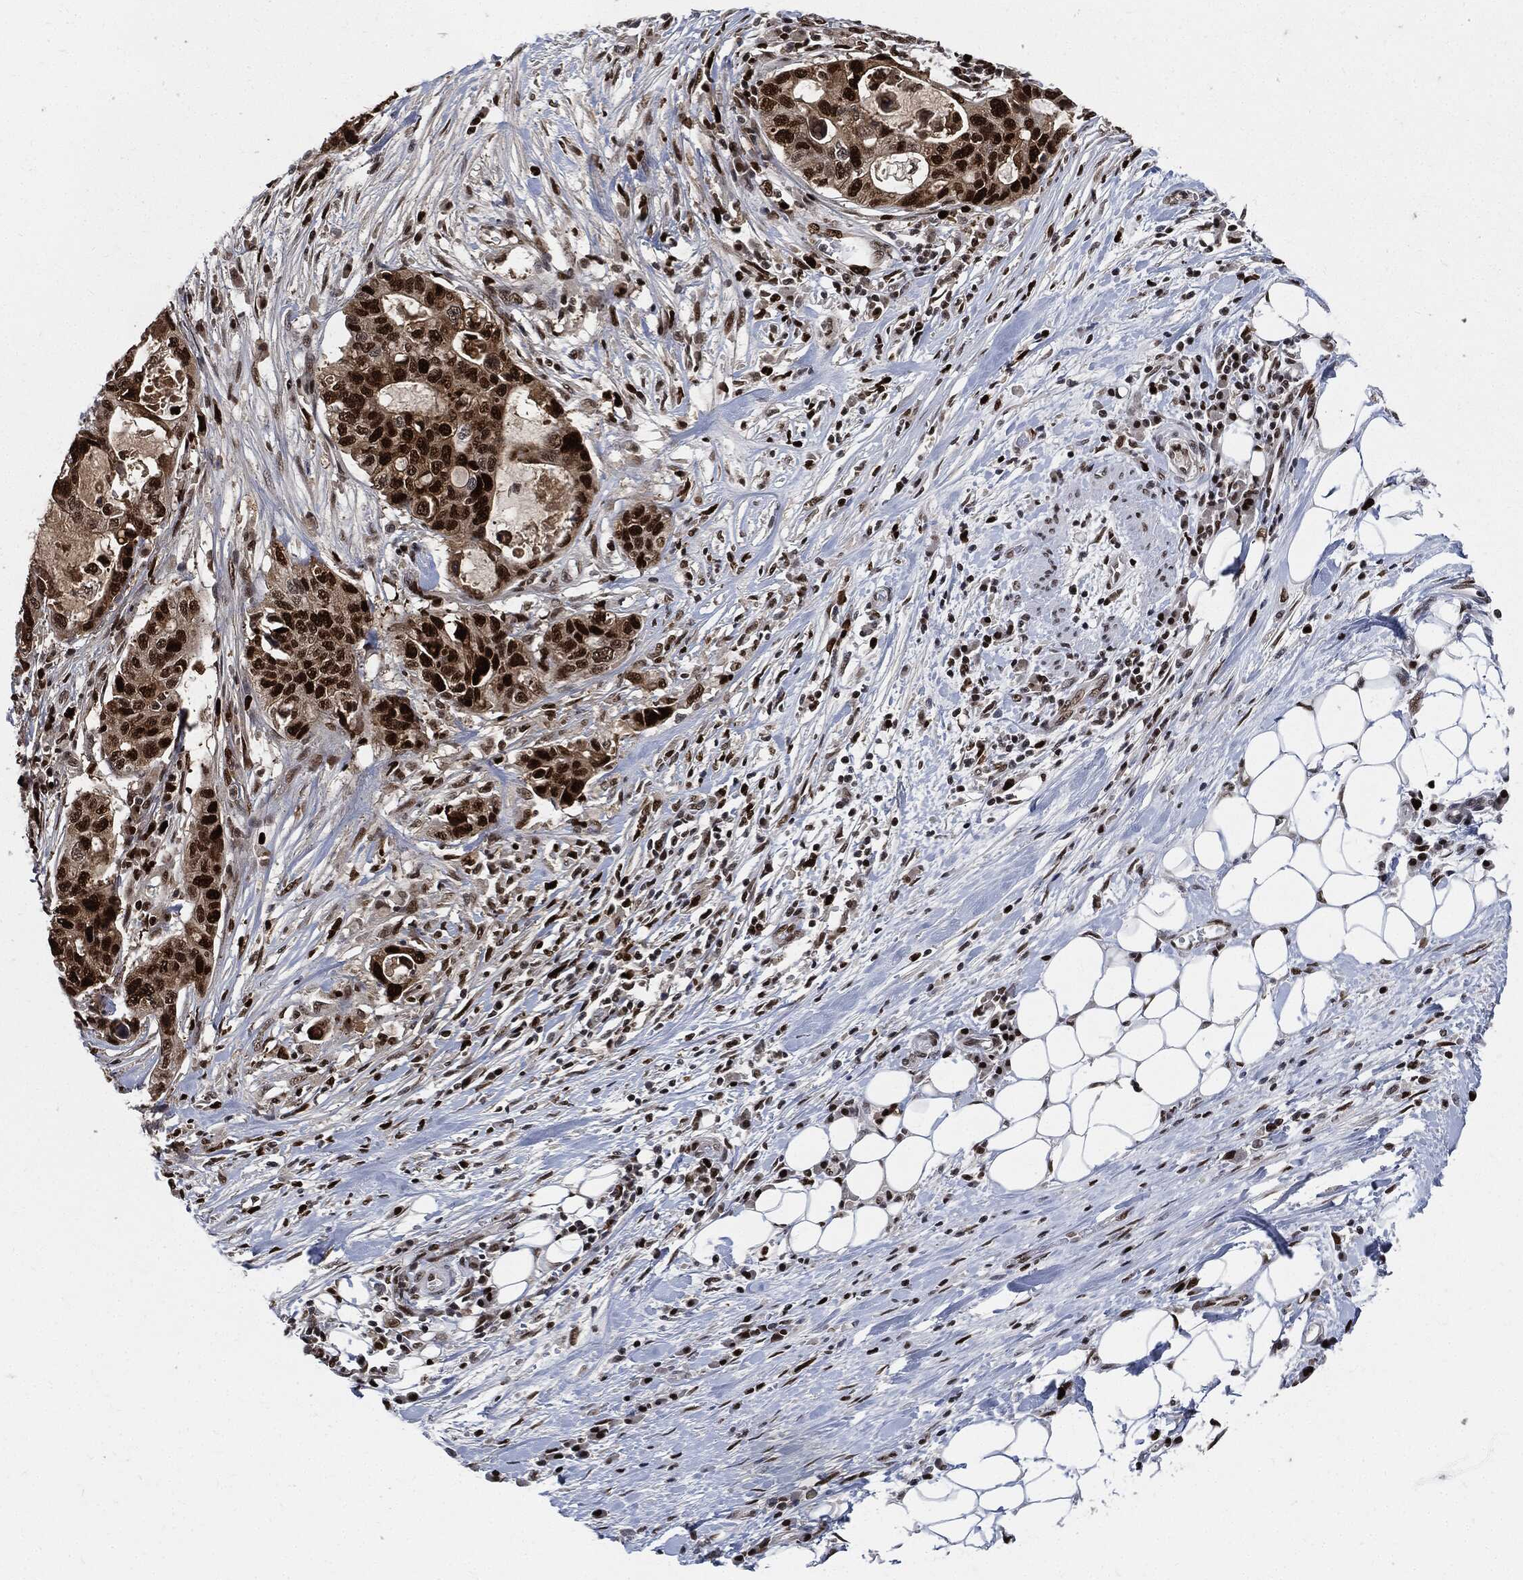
{"staining": {"intensity": "strong", "quantity": ">75%", "location": "nuclear"}, "tissue": "stomach cancer", "cell_type": "Tumor cells", "image_type": "cancer", "snomed": [{"axis": "morphology", "description": "Adenocarcinoma, NOS"}, {"axis": "topography", "description": "Stomach"}], "caption": "Tumor cells reveal strong nuclear expression in approximately >75% of cells in stomach cancer.", "gene": "PCNA", "patient": {"sex": "male", "age": 54}}